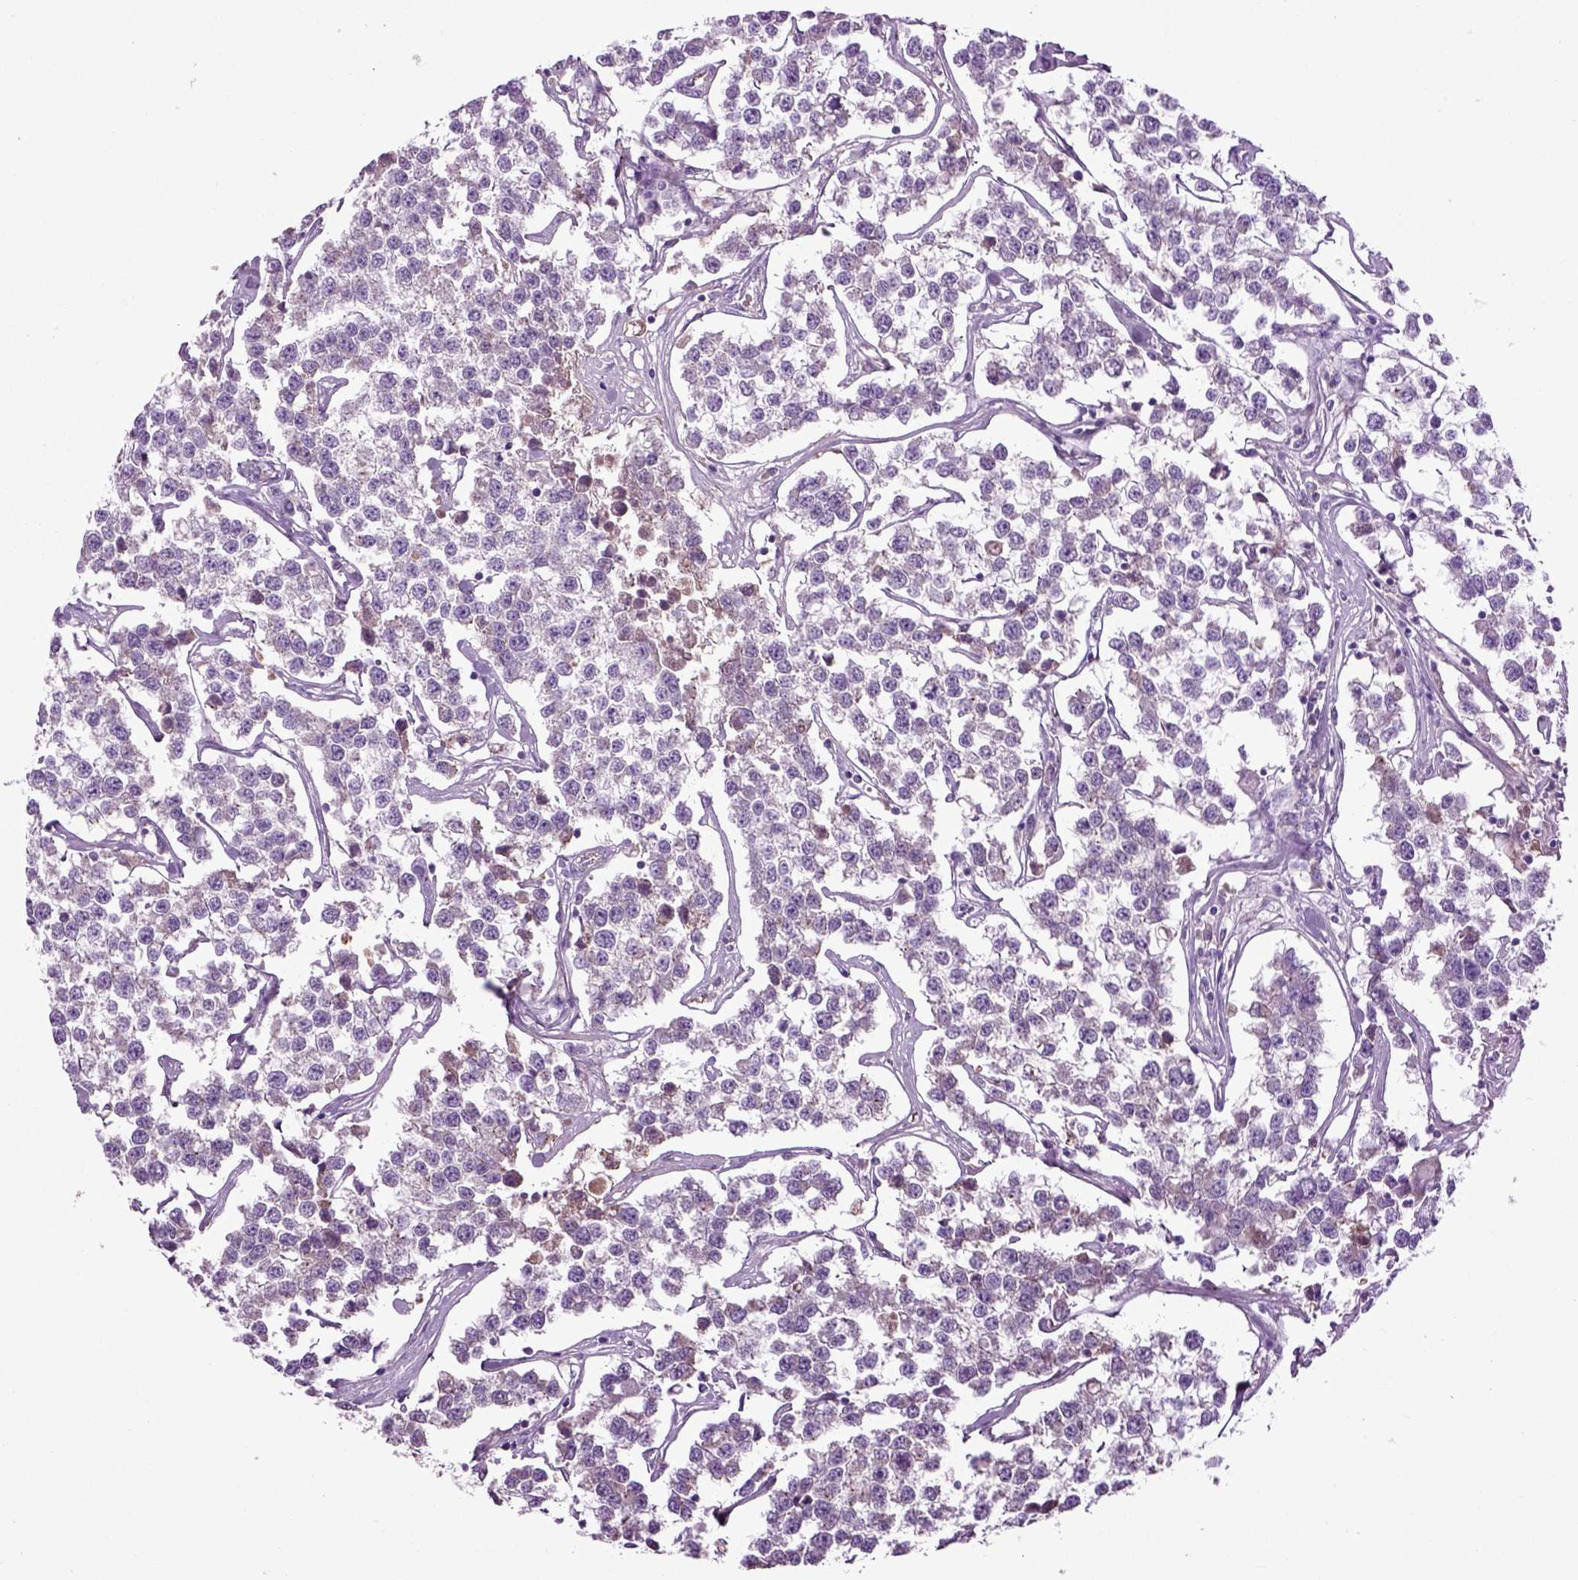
{"staining": {"intensity": "negative", "quantity": "none", "location": "none"}, "tissue": "testis cancer", "cell_type": "Tumor cells", "image_type": "cancer", "snomed": [{"axis": "morphology", "description": "Seminoma, NOS"}, {"axis": "topography", "description": "Testis"}], "caption": "This is a histopathology image of IHC staining of seminoma (testis), which shows no expression in tumor cells.", "gene": "SPON1", "patient": {"sex": "male", "age": 59}}